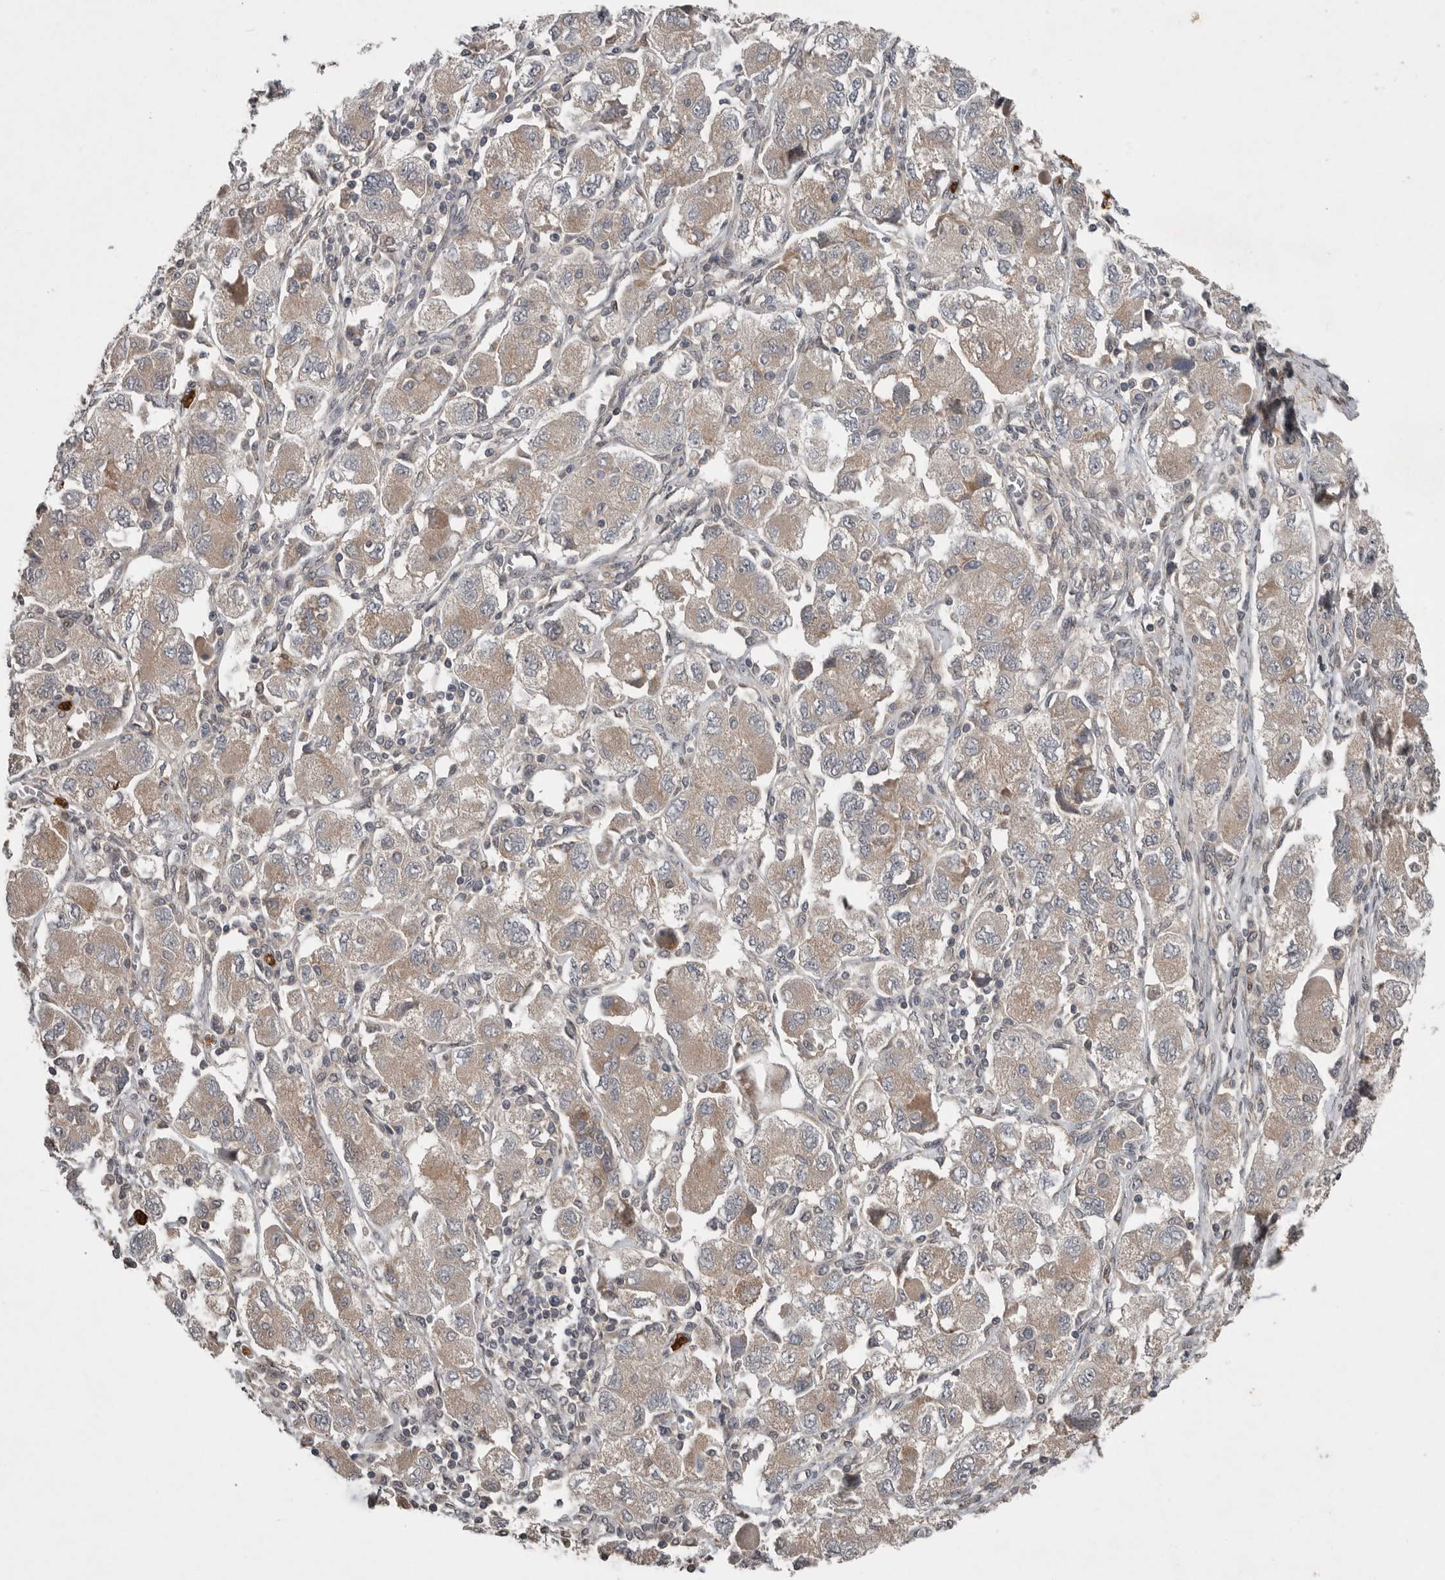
{"staining": {"intensity": "weak", "quantity": "25%-75%", "location": "cytoplasmic/membranous"}, "tissue": "ovarian cancer", "cell_type": "Tumor cells", "image_type": "cancer", "snomed": [{"axis": "morphology", "description": "Carcinoma, NOS"}, {"axis": "morphology", "description": "Cystadenocarcinoma, serous, NOS"}, {"axis": "topography", "description": "Ovary"}], "caption": "Immunohistochemical staining of human ovarian carcinoma displays low levels of weak cytoplasmic/membranous positivity in approximately 25%-75% of tumor cells. The protein is shown in brown color, while the nuclei are stained blue.", "gene": "SCP2", "patient": {"sex": "female", "age": 69}}